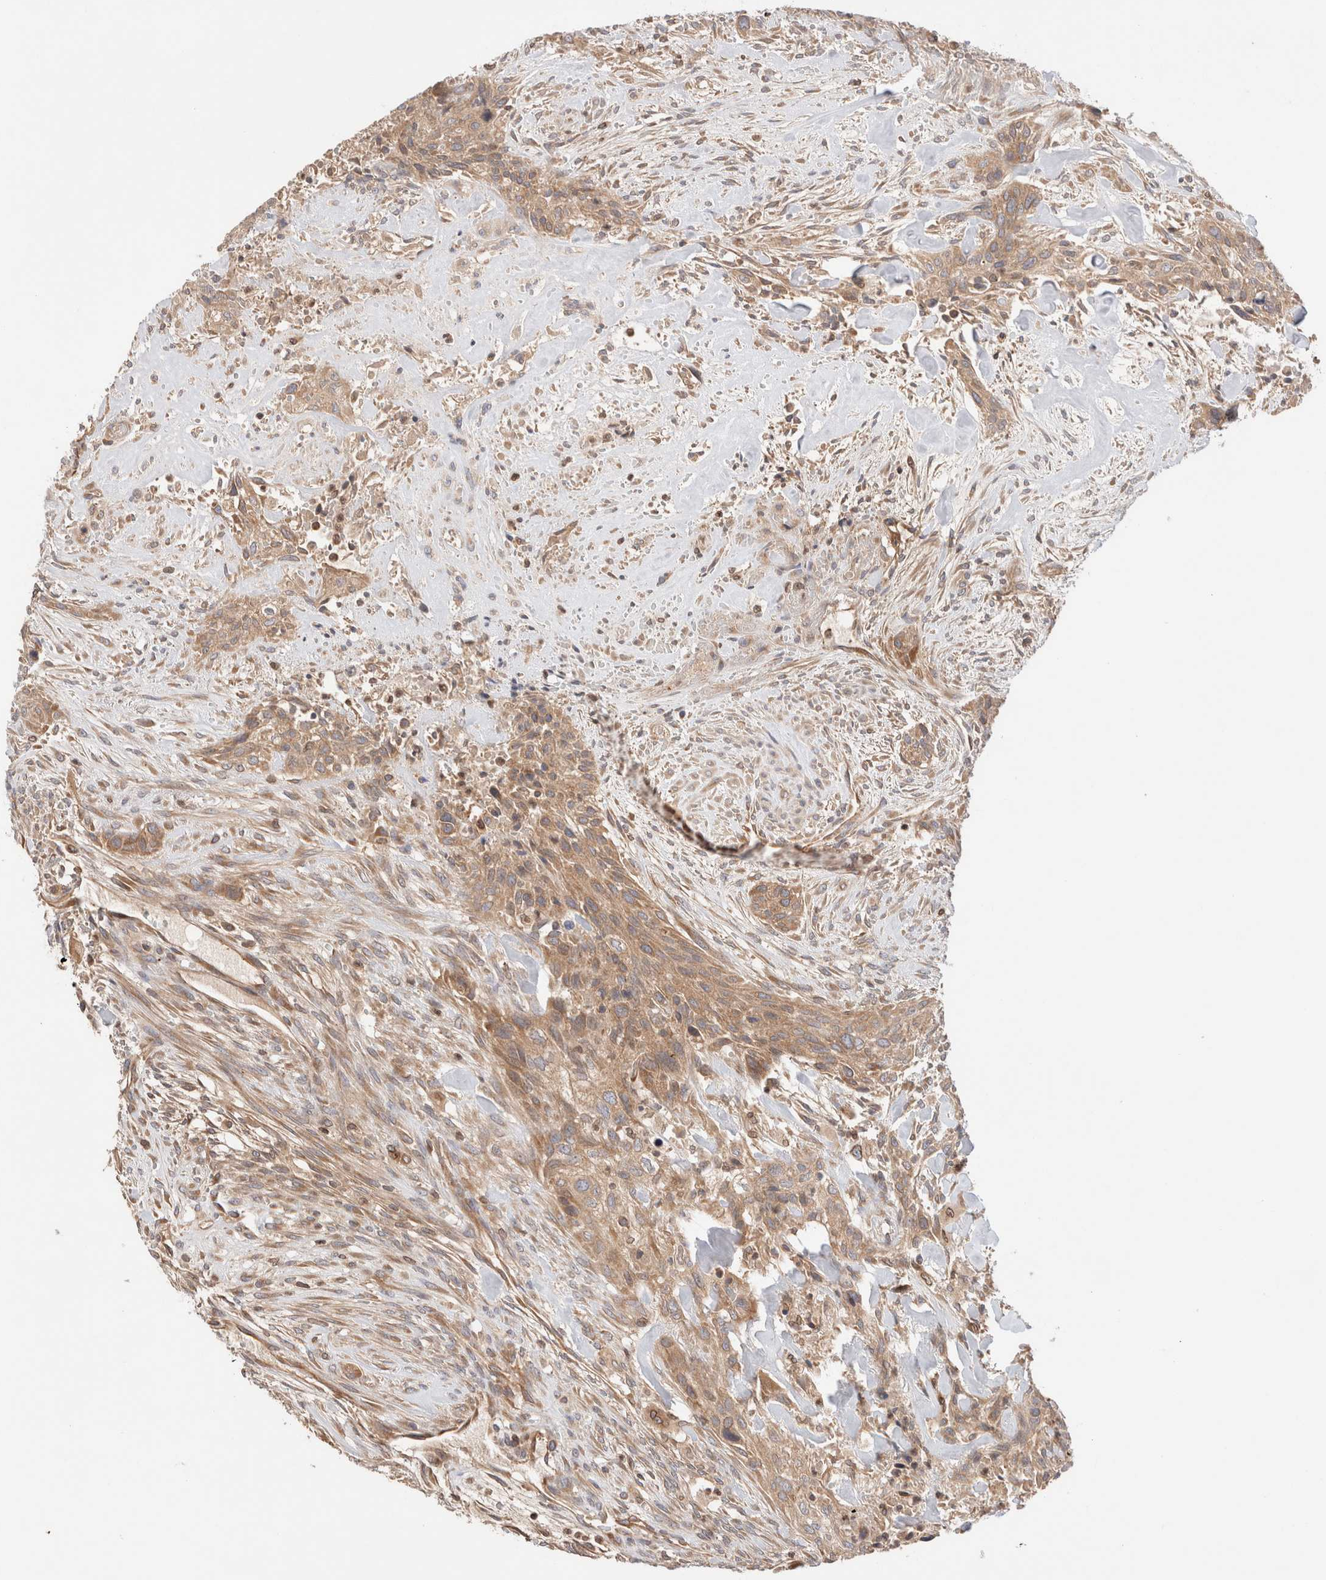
{"staining": {"intensity": "moderate", "quantity": ">75%", "location": "cytoplasmic/membranous"}, "tissue": "urothelial cancer", "cell_type": "Tumor cells", "image_type": "cancer", "snomed": [{"axis": "morphology", "description": "Urothelial carcinoma, High grade"}, {"axis": "topography", "description": "Urinary bladder"}], "caption": "The histopathology image exhibits staining of urothelial cancer, revealing moderate cytoplasmic/membranous protein expression (brown color) within tumor cells.", "gene": "SIKE1", "patient": {"sex": "male", "age": 35}}